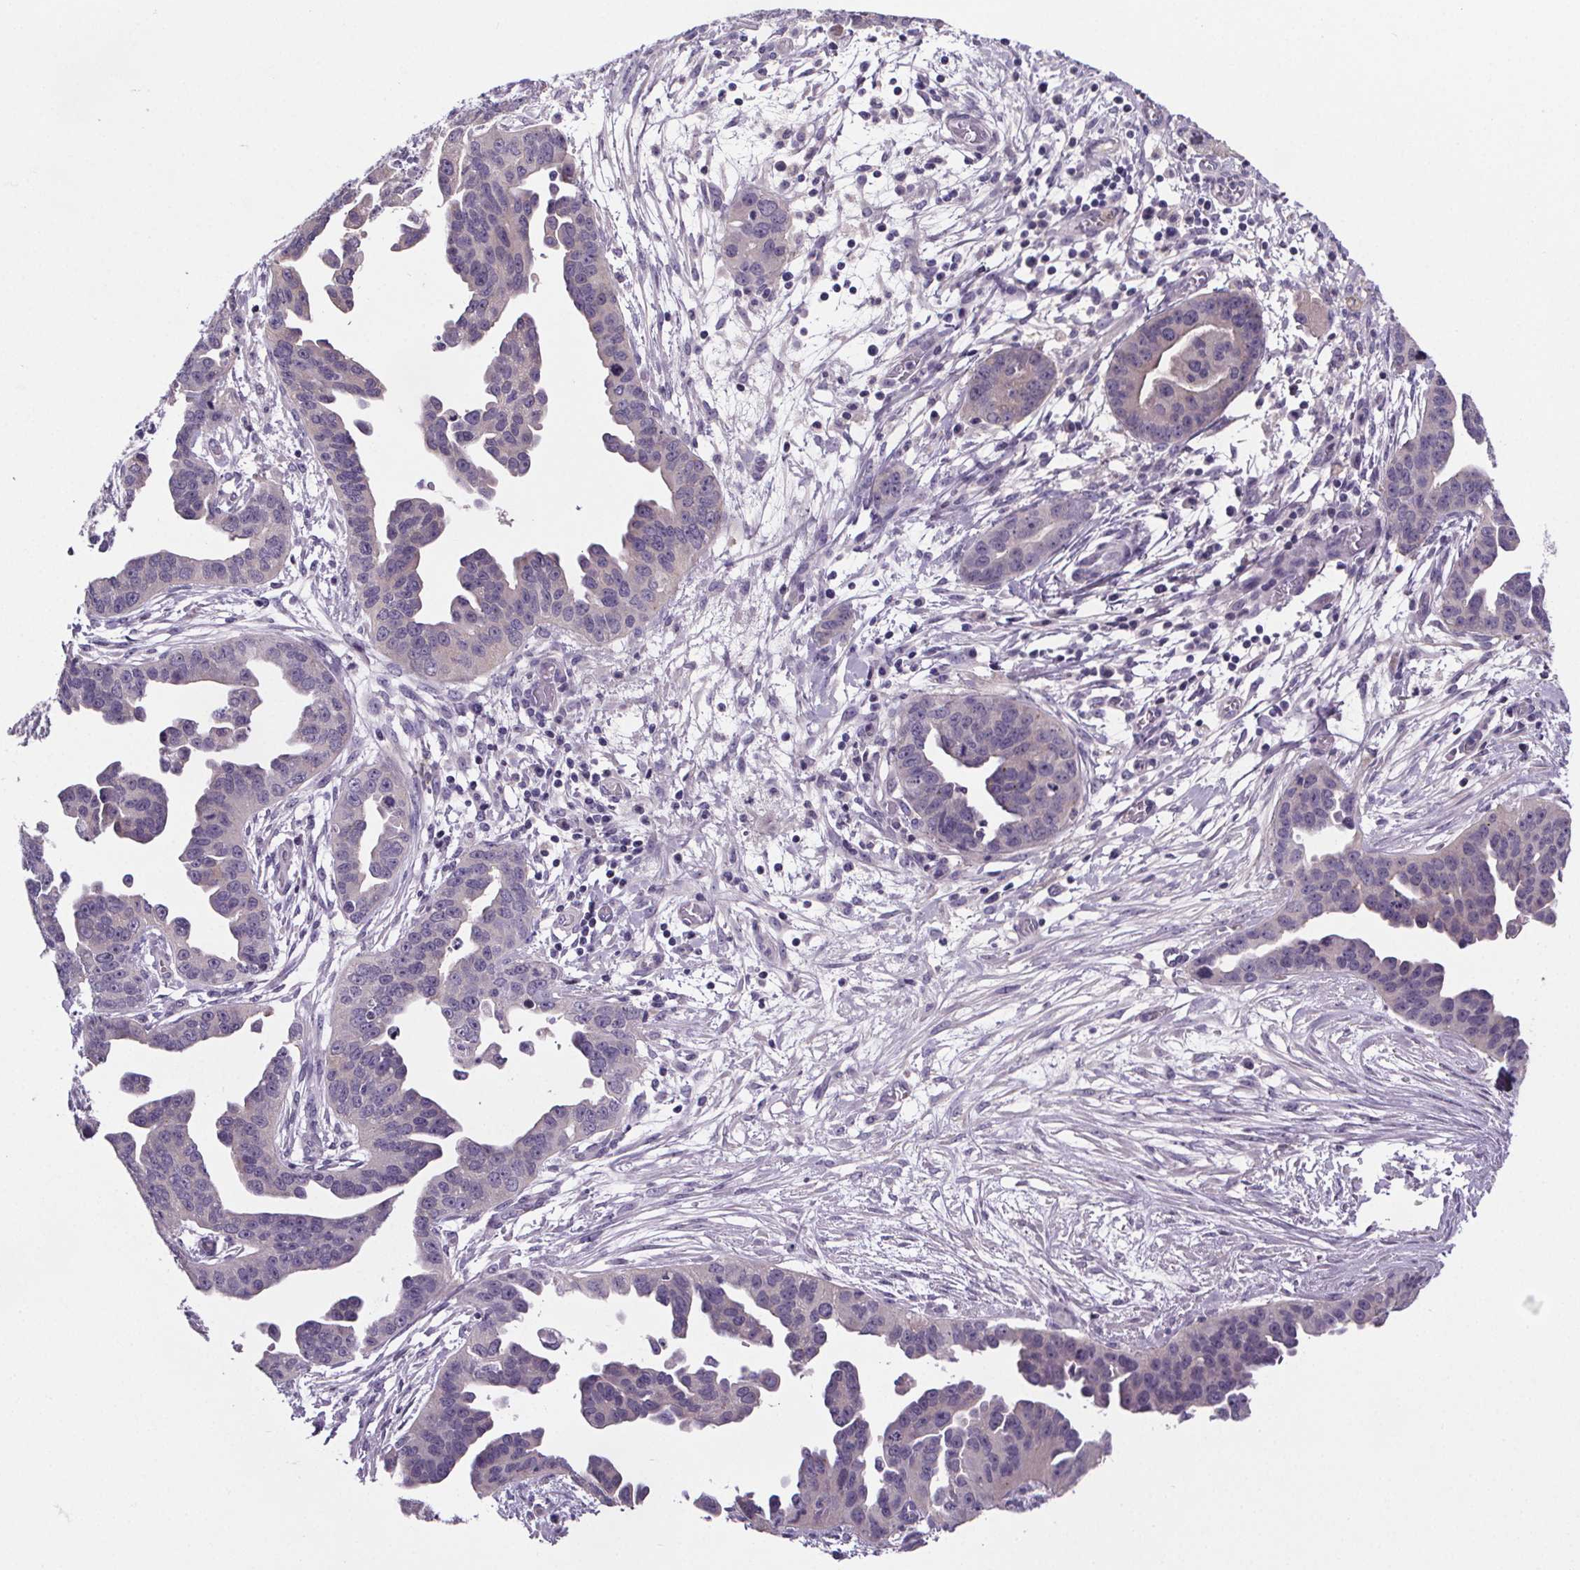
{"staining": {"intensity": "negative", "quantity": "none", "location": "none"}, "tissue": "ovarian cancer", "cell_type": "Tumor cells", "image_type": "cancer", "snomed": [{"axis": "morphology", "description": "Cystadenocarcinoma, serous, NOS"}, {"axis": "topography", "description": "Ovary"}], "caption": "DAB immunohistochemical staining of human ovarian serous cystadenocarcinoma reveals no significant positivity in tumor cells. Brightfield microscopy of immunohistochemistry stained with DAB (3,3'-diaminobenzidine) (brown) and hematoxylin (blue), captured at high magnification.", "gene": "CUBN", "patient": {"sex": "female", "age": 75}}